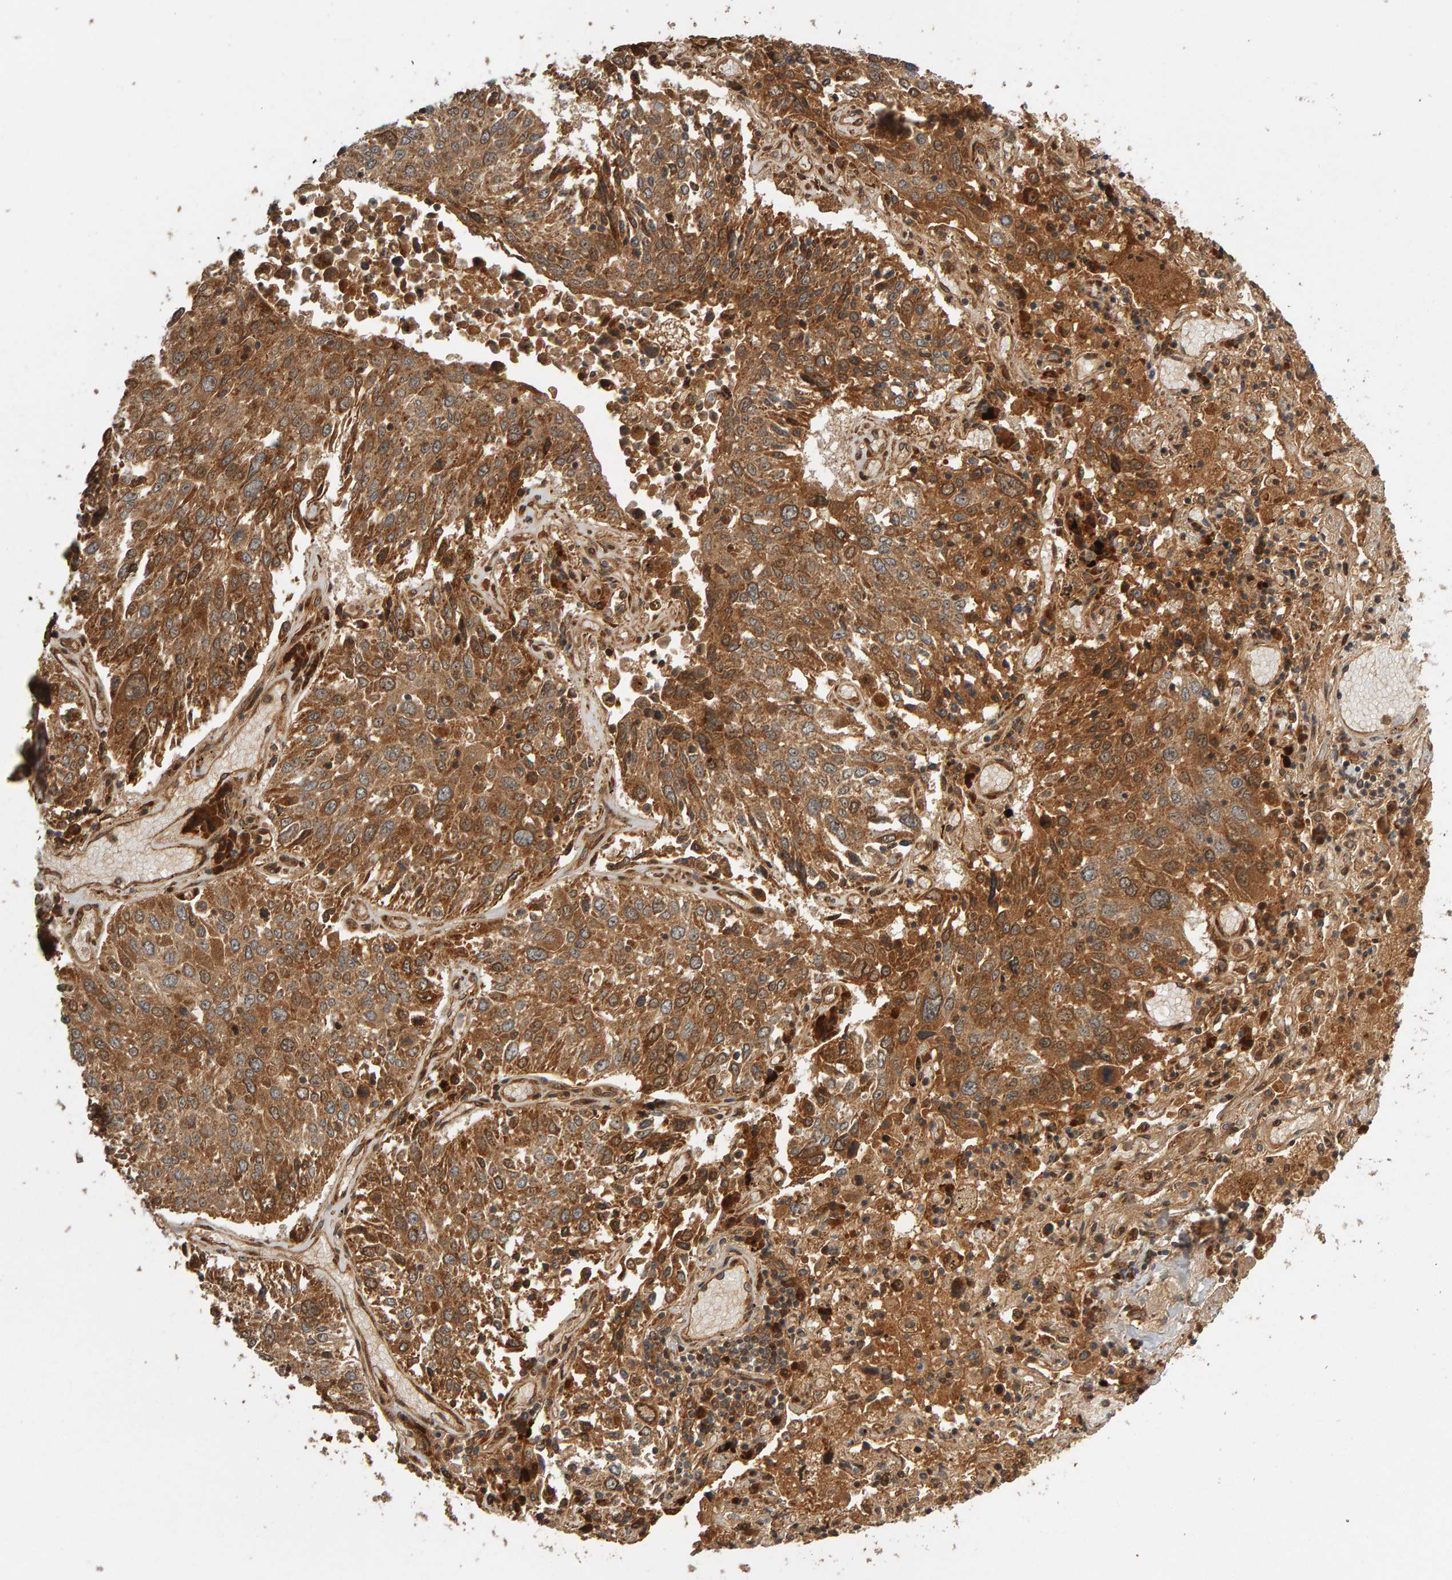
{"staining": {"intensity": "moderate", "quantity": ">75%", "location": "cytoplasmic/membranous"}, "tissue": "lung cancer", "cell_type": "Tumor cells", "image_type": "cancer", "snomed": [{"axis": "morphology", "description": "Squamous cell carcinoma, NOS"}, {"axis": "topography", "description": "Lung"}], "caption": "This is an image of immunohistochemistry (IHC) staining of lung cancer (squamous cell carcinoma), which shows moderate expression in the cytoplasmic/membranous of tumor cells.", "gene": "ZFAND1", "patient": {"sex": "male", "age": 65}}